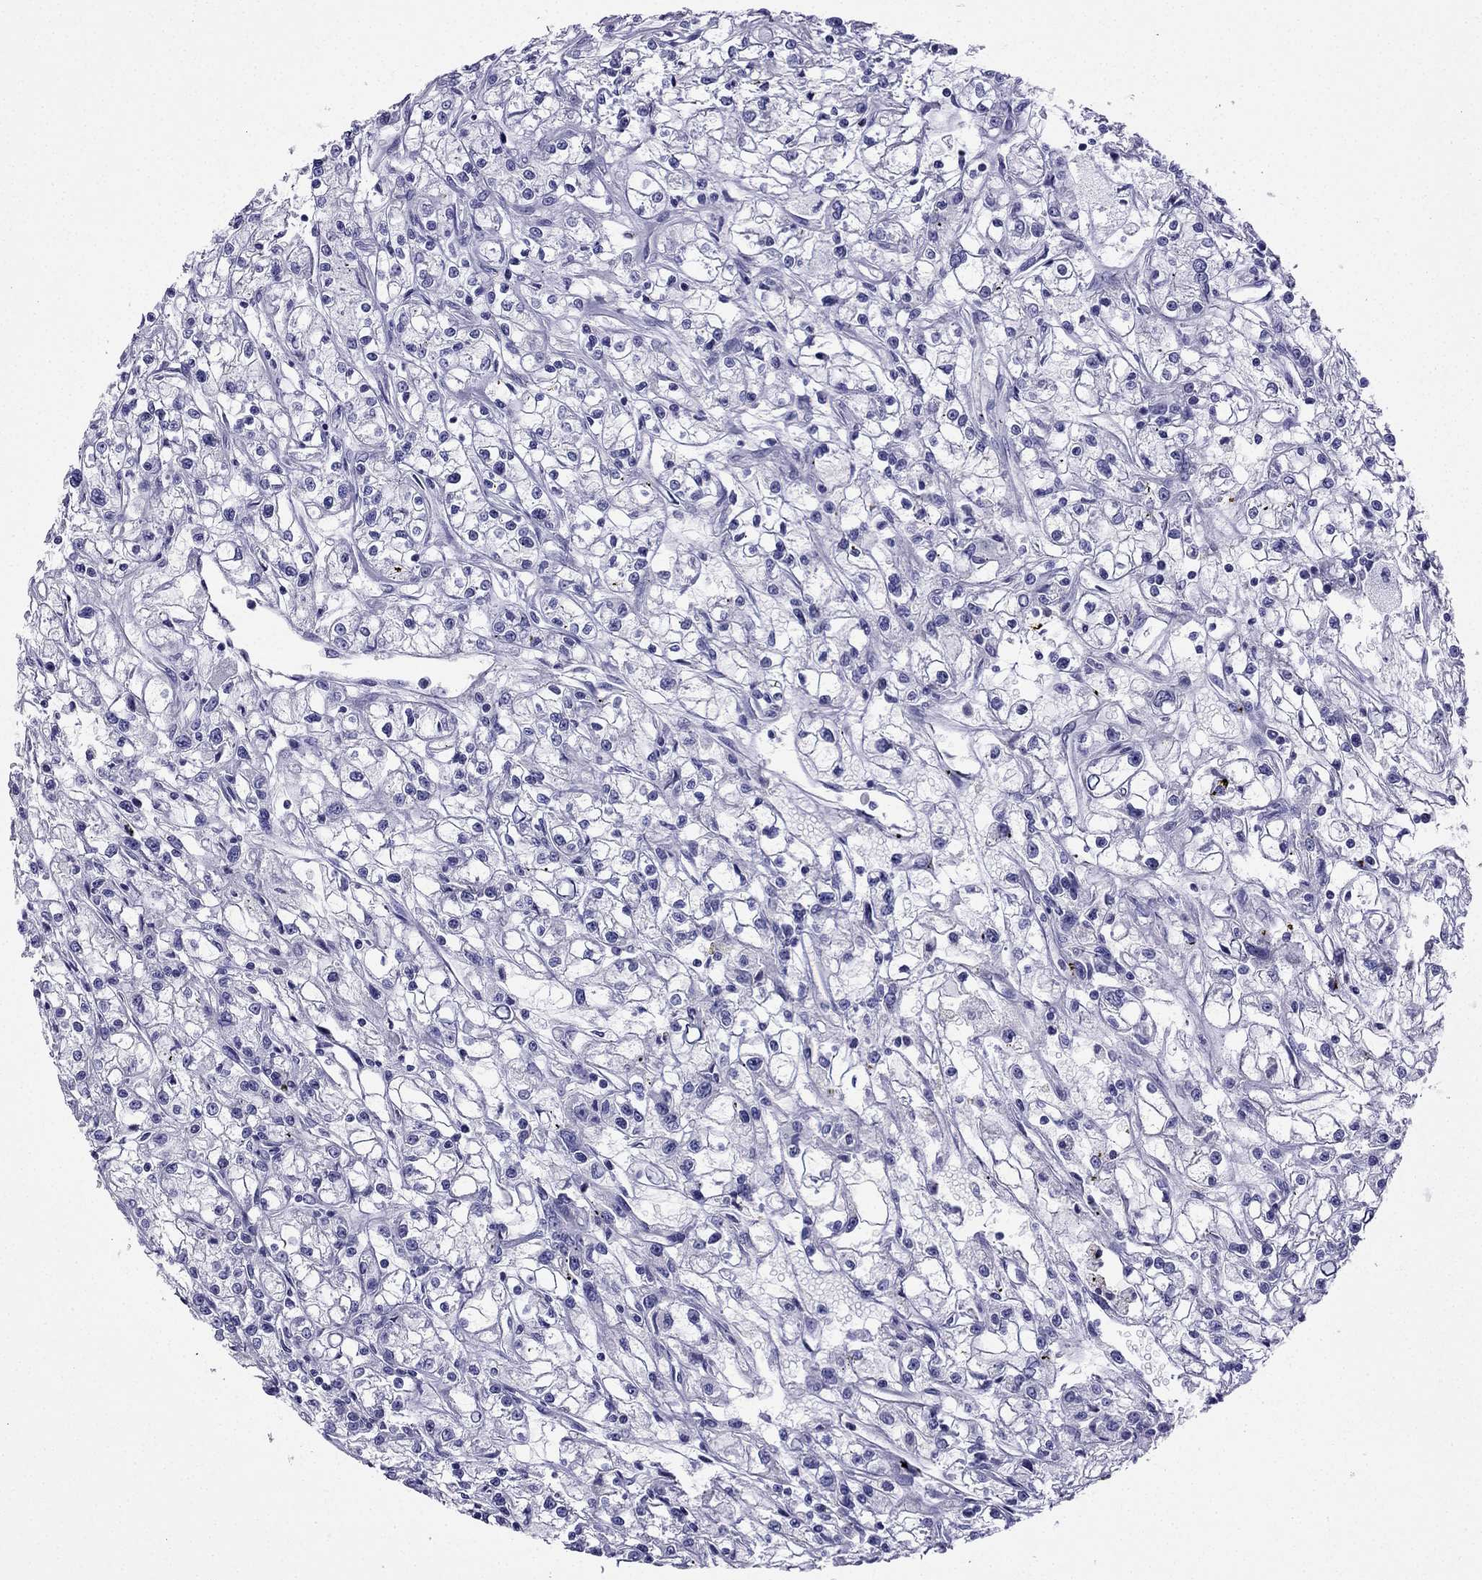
{"staining": {"intensity": "negative", "quantity": "none", "location": "none"}, "tissue": "renal cancer", "cell_type": "Tumor cells", "image_type": "cancer", "snomed": [{"axis": "morphology", "description": "Adenocarcinoma, NOS"}, {"axis": "topography", "description": "Kidney"}], "caption": "Tumor cells are negative for brown protein staining in adenocarcinoma (renal).", "gene": "KCNJ10", "patient": {"sex": "female", "age": 59}}